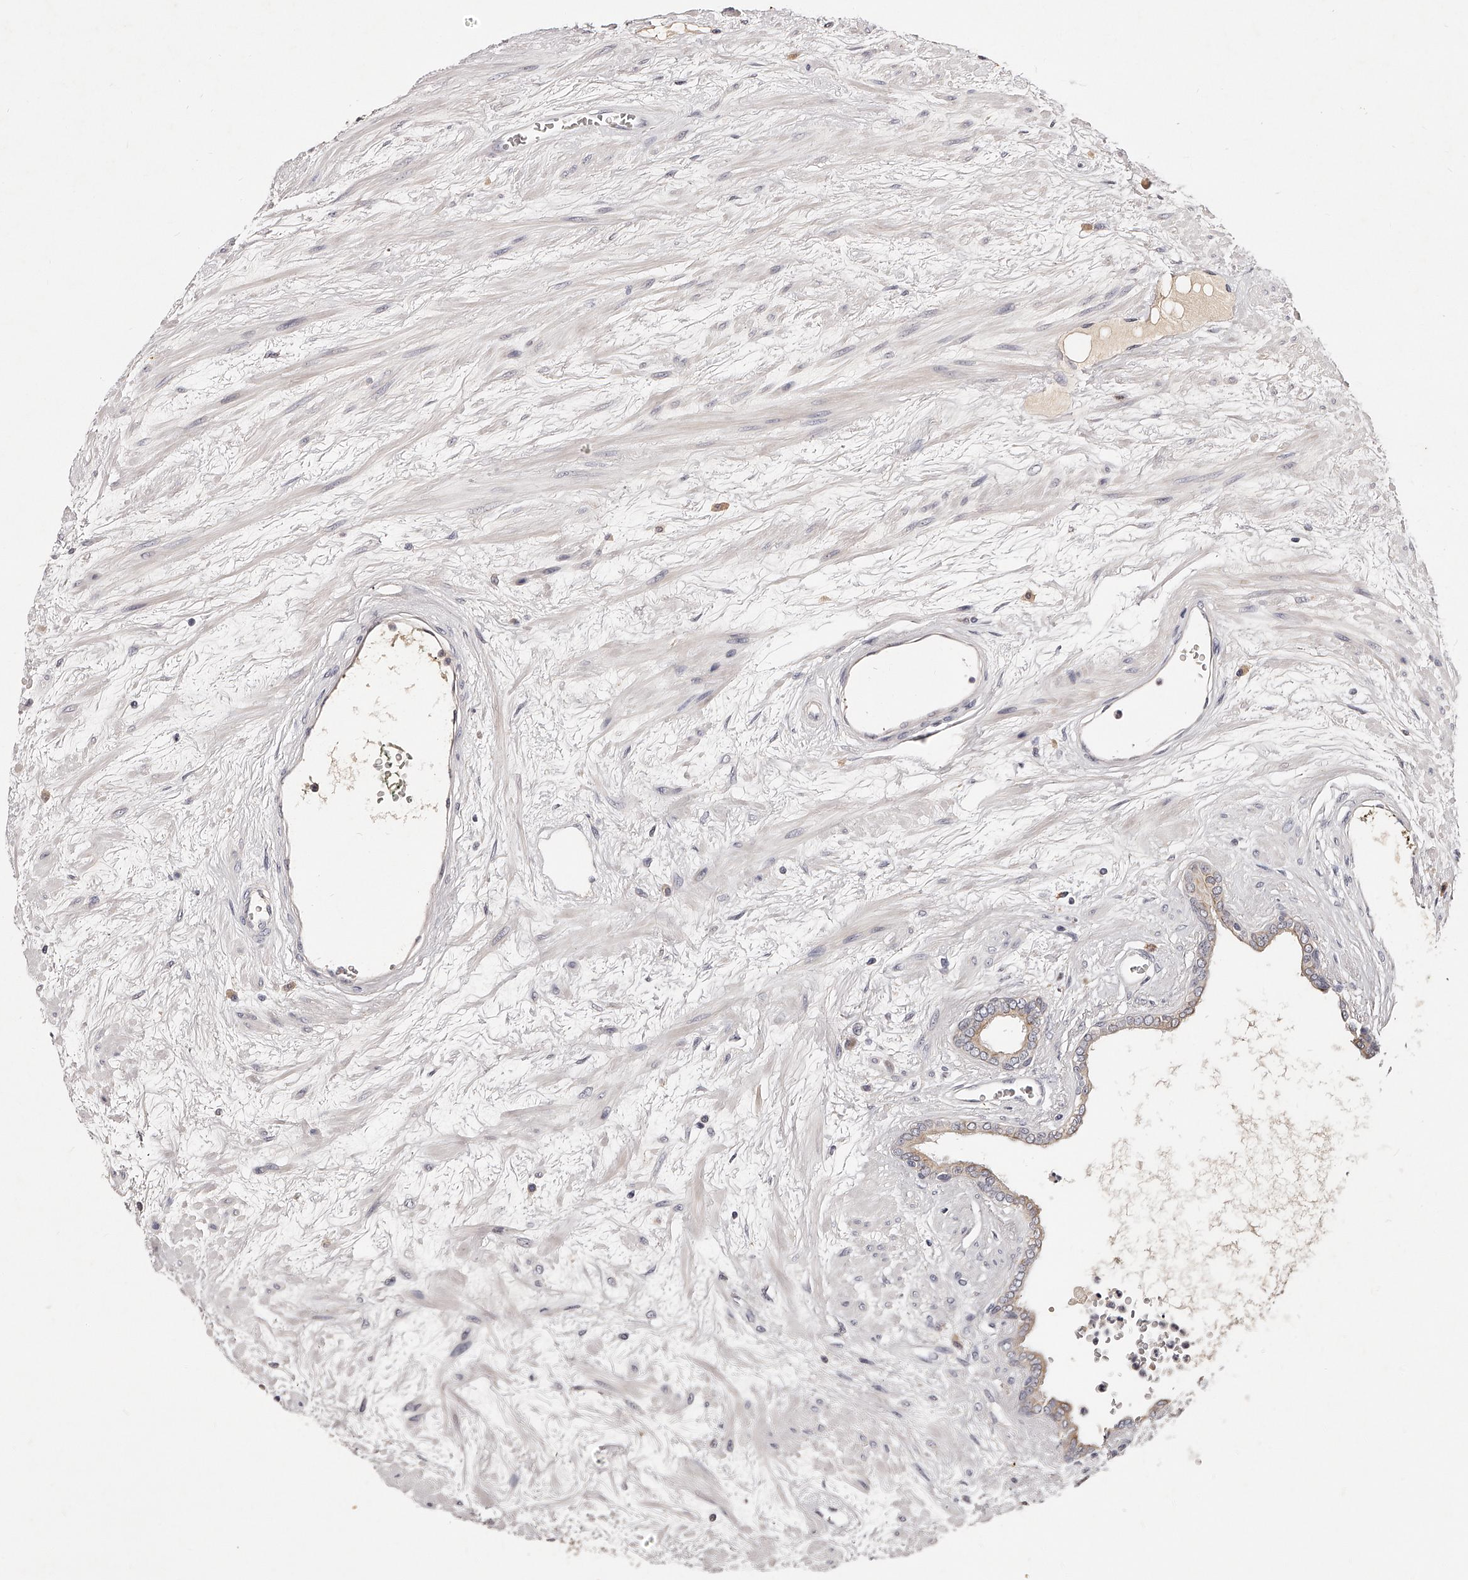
{"staining": {"intensity": "weak", "quantity": "25%-75%", "location": "cytoplasmic/membranous"}, "tissue": "prostate cancer", "cell_type": "Tumor cells", "image_type": "cancer", "snomed": [{"axis": "morphology", "description": "Adenocarcinoma, Low grade"}, {"axis": "topography", "description": "Prostate"}], "caption": "Low-grade adenocarcinoma (prostate) tissue shows weak cytoplasmic/membranous staining in approximately 25%-75% of tumor cells, visualized by immunohistochemistry. Ihc stains the protein in brown and the nuclei are stained blue.", "gene": "PHACTR1", "patient": {"sex": "male", "age": 60}}